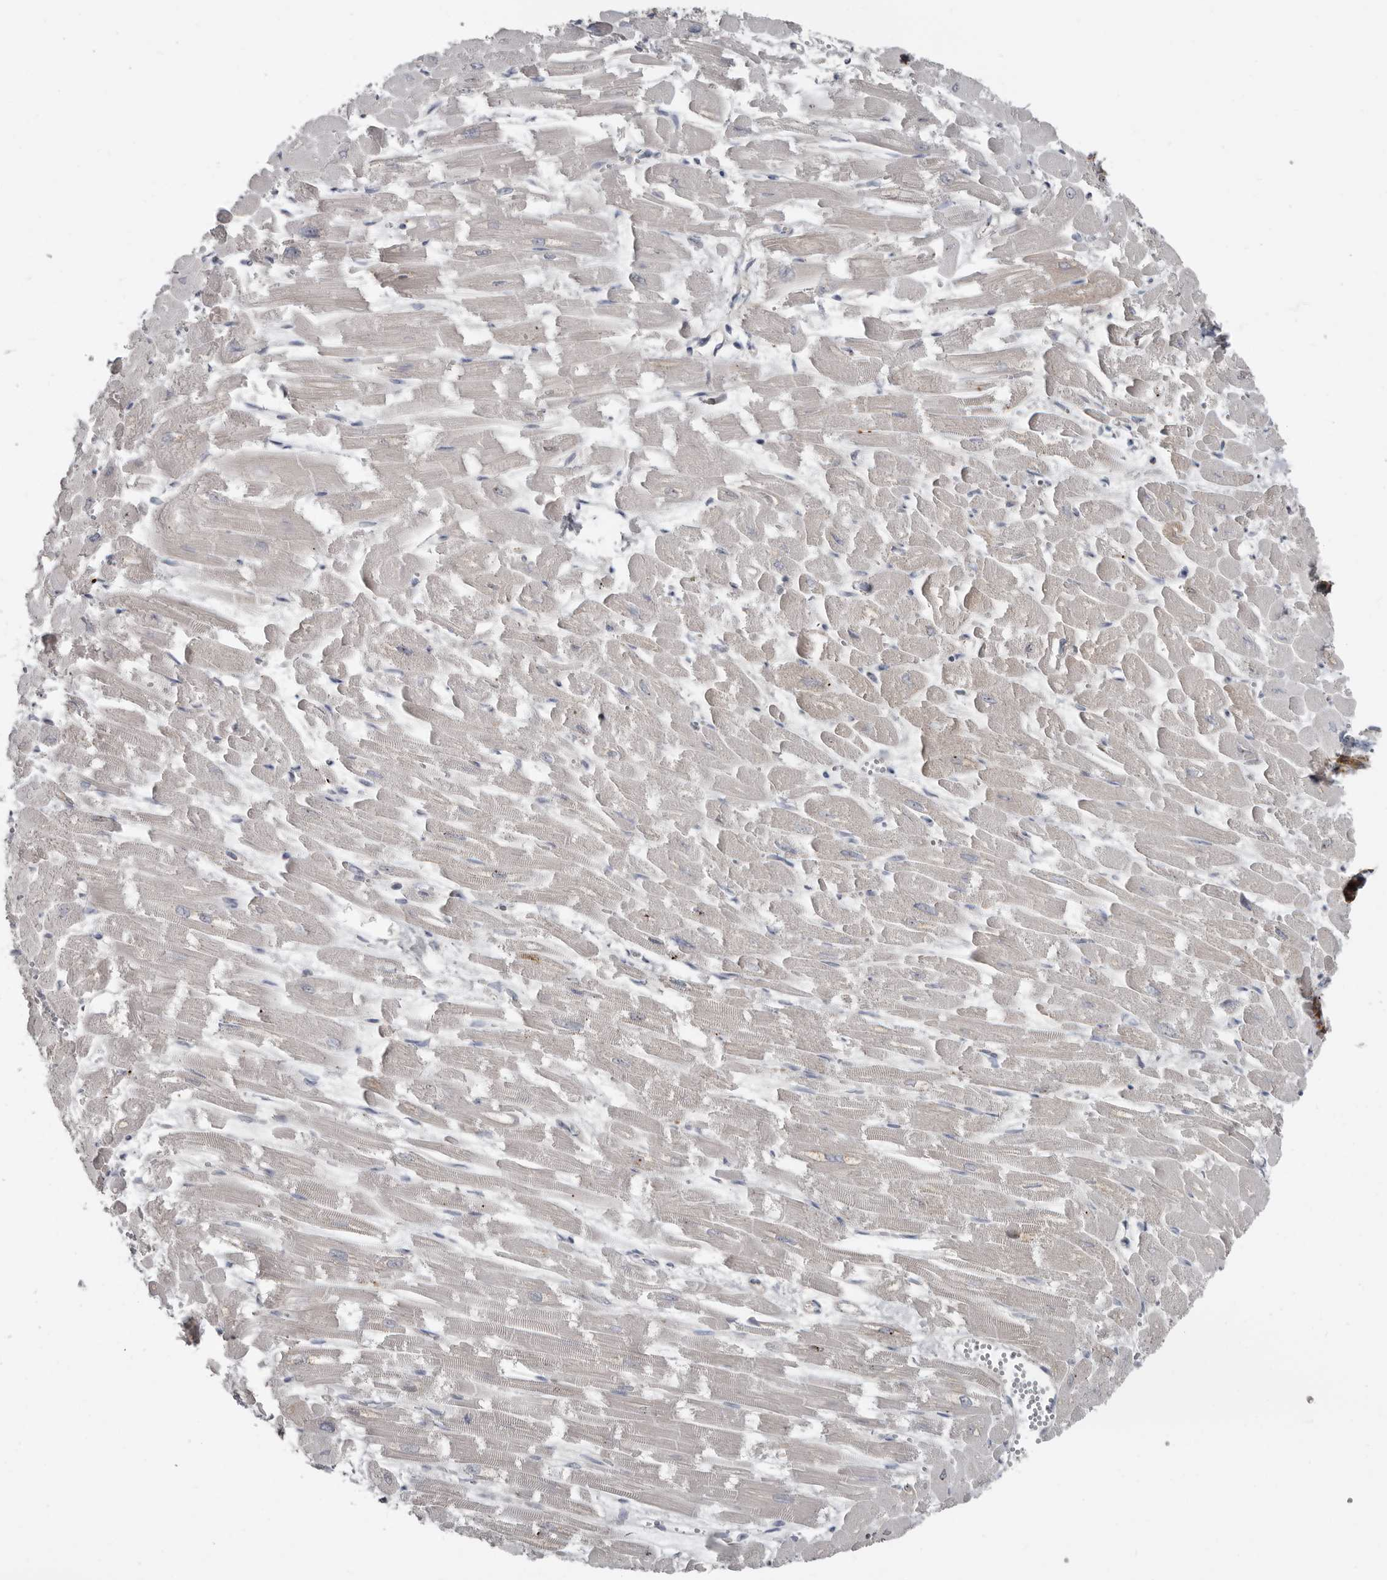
{"staining": {"intensity": "negative", "quantity": "none", "location": "none"}, "tissue": "heart muscle", "cell_type": "Cardiomyocytes", "image_type": "normal", "snomed": [{"axis": "morphology", "description": "Normal tissue, NOS"}, {"axis": "topography", "description": "Heart"}], "caption": "Heart muscle stained for a protein using immunohistochemistry (IHC) shows no staining cardiomyocytes.", "gene": "ZNF114", "patient": {"sex": "male", "age": 54}}